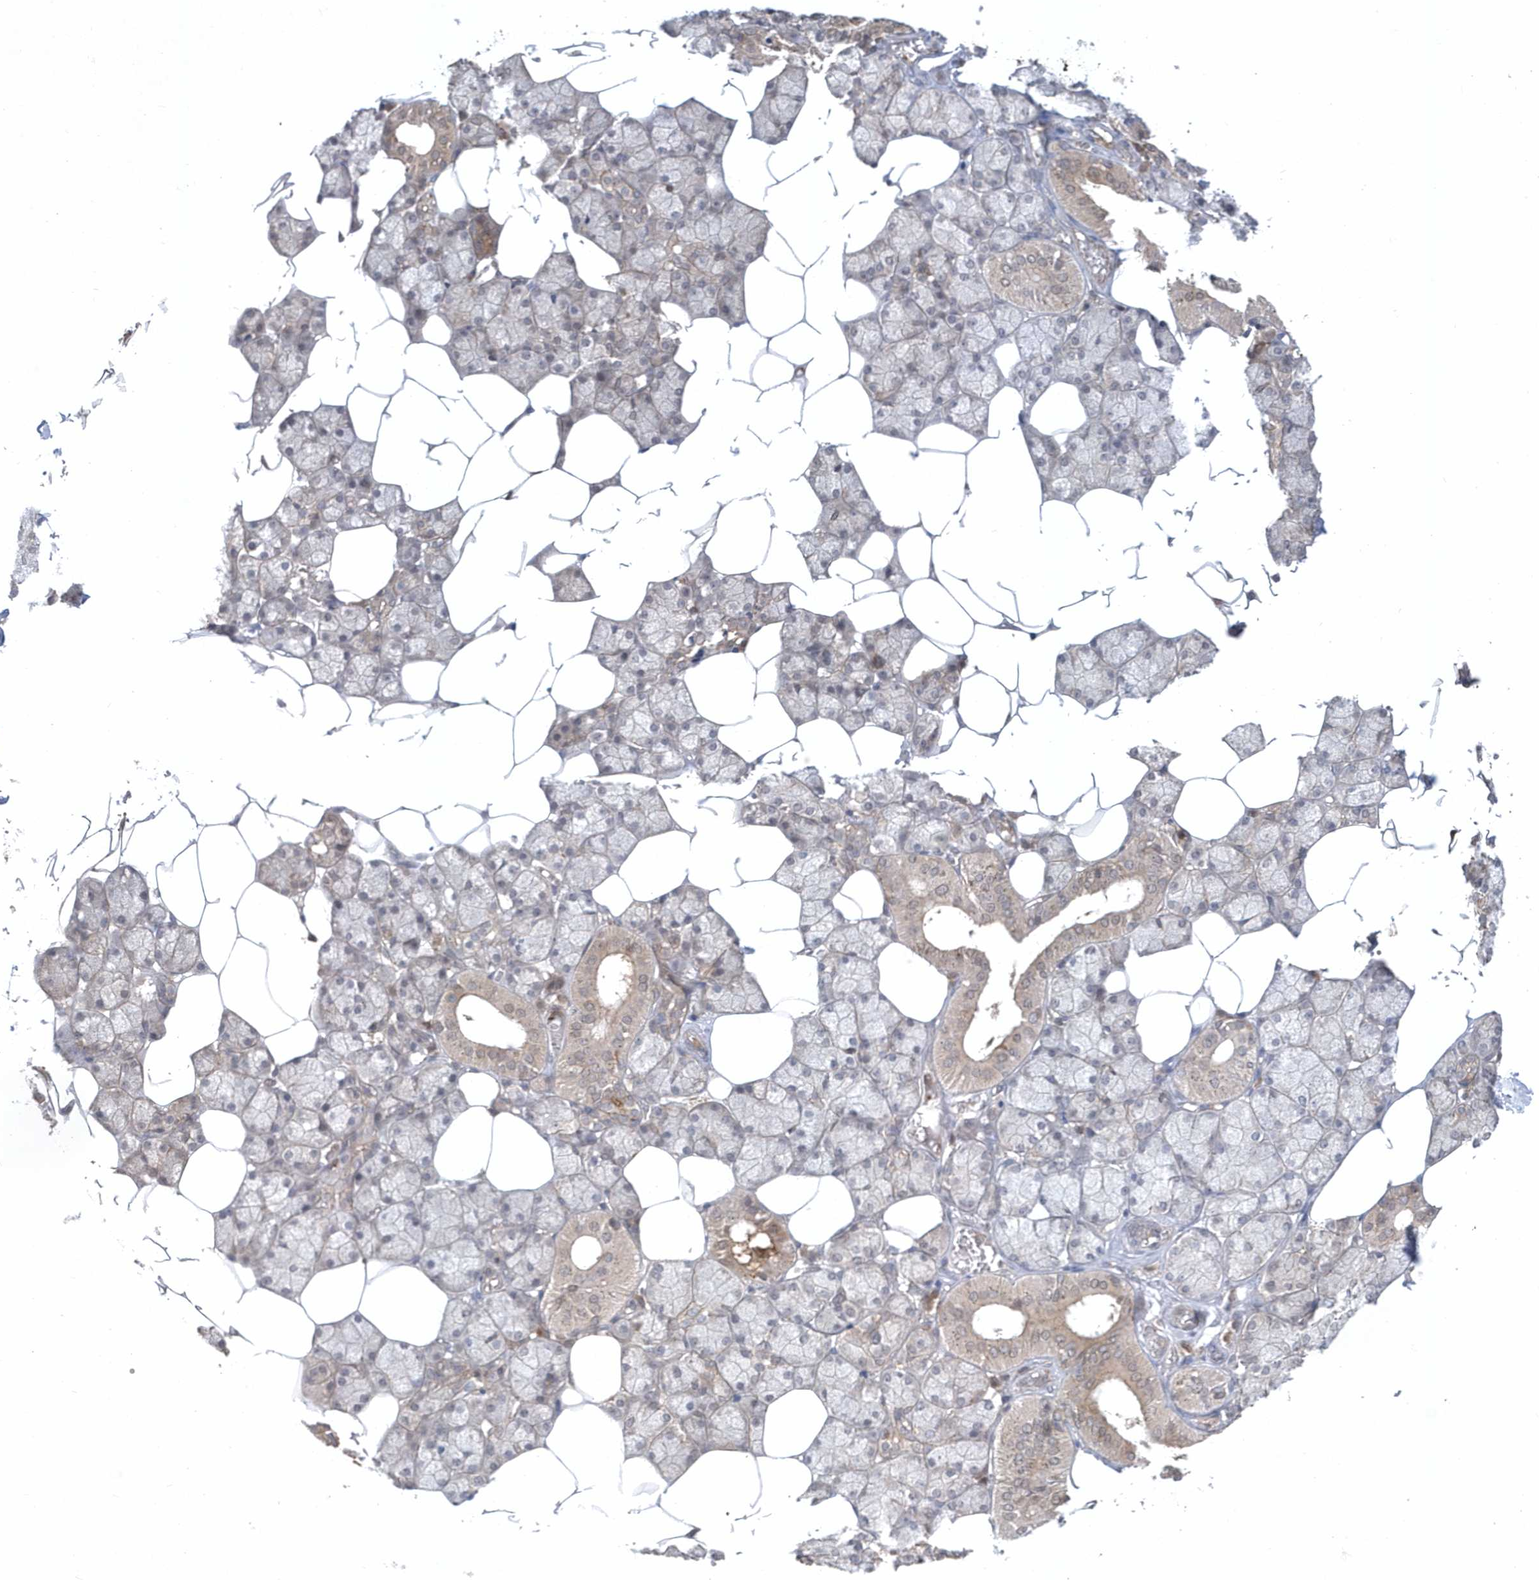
{"staining": {"intensity": "moderate", "quantity": "<25%", "location": "cytoplasmic/membranous"}, "tissue": "salivary gland", "cell_type": "Glandular cells", "image_type": "normal", "snomed": [{"axis": "morphology", "description": "Normal tissue, NOS"}, {"axis": "topography", "description": "Salivary gland"}], "caption": "Benign salivary gland exhibits moderate cytoplasmic/membranous expression in about <25% of glandular cells (brown staining indicates protein expression, while blue staining denotes nuclei)..", "gene": "ACYP1", "patient": {"sex": "male", "age": 62}}